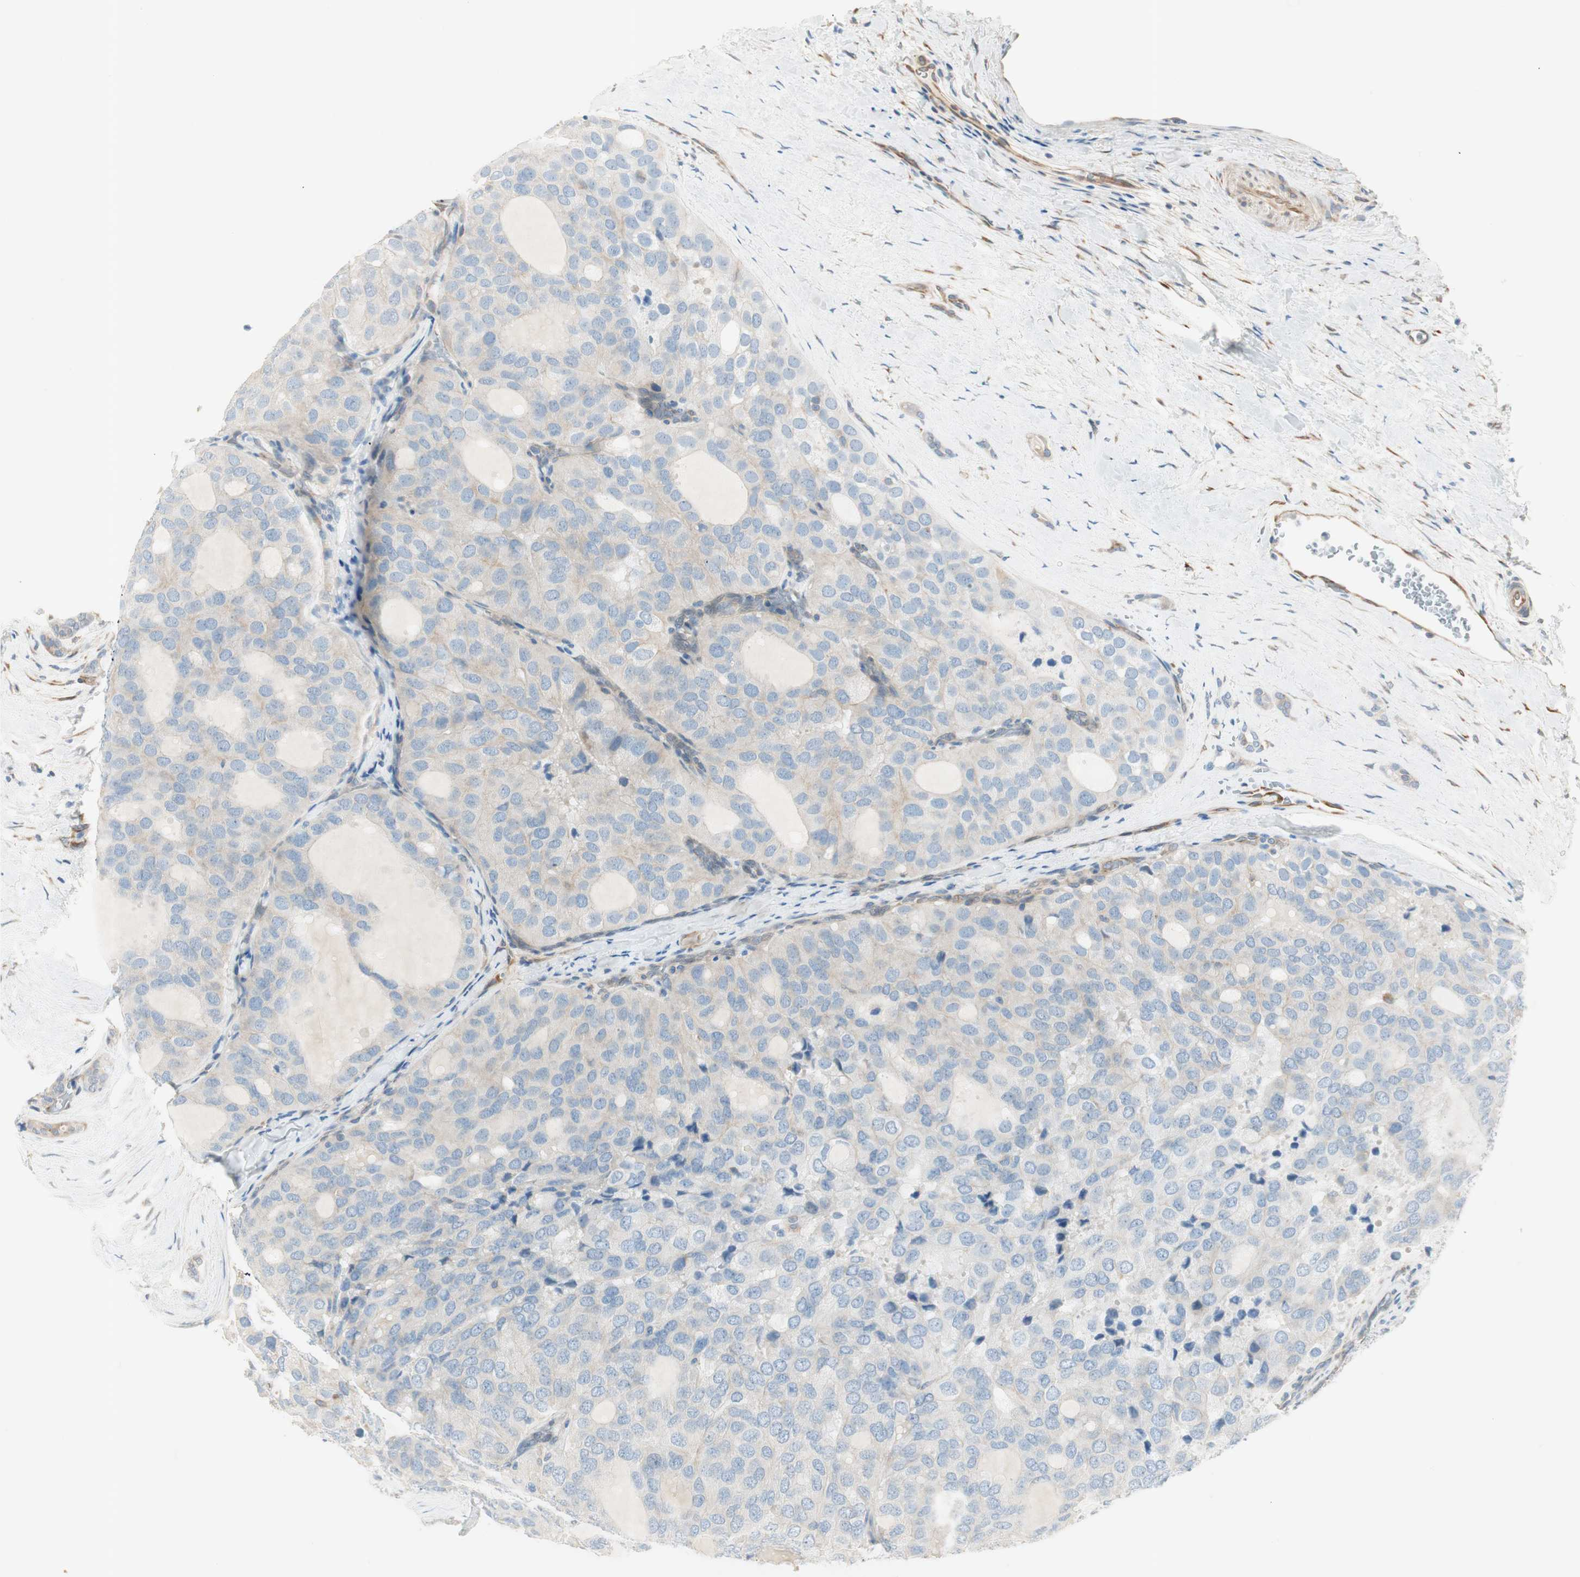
{"staining": {"intensity": "weak", "quantity": "<25%", "location": "cytoplasmic/membranous"}, "tissue": "thyroid cancer", "cell_type": "Tumor cells", "image_type": "cancer", "snomed": [{"axis": "morphology", "description": "Follicular adenoma carcinoma, NOS"}, {"axis": "topography", "description": "Thyroid gland"}], "caption": "IHC micrograph of human thyroid follicular adenoma carcinoma stained for a protein (brown), which exhibits no positivity in tumor cells.", "gene": "CDK3", "patient": {"sex": "male", "age": 75}}